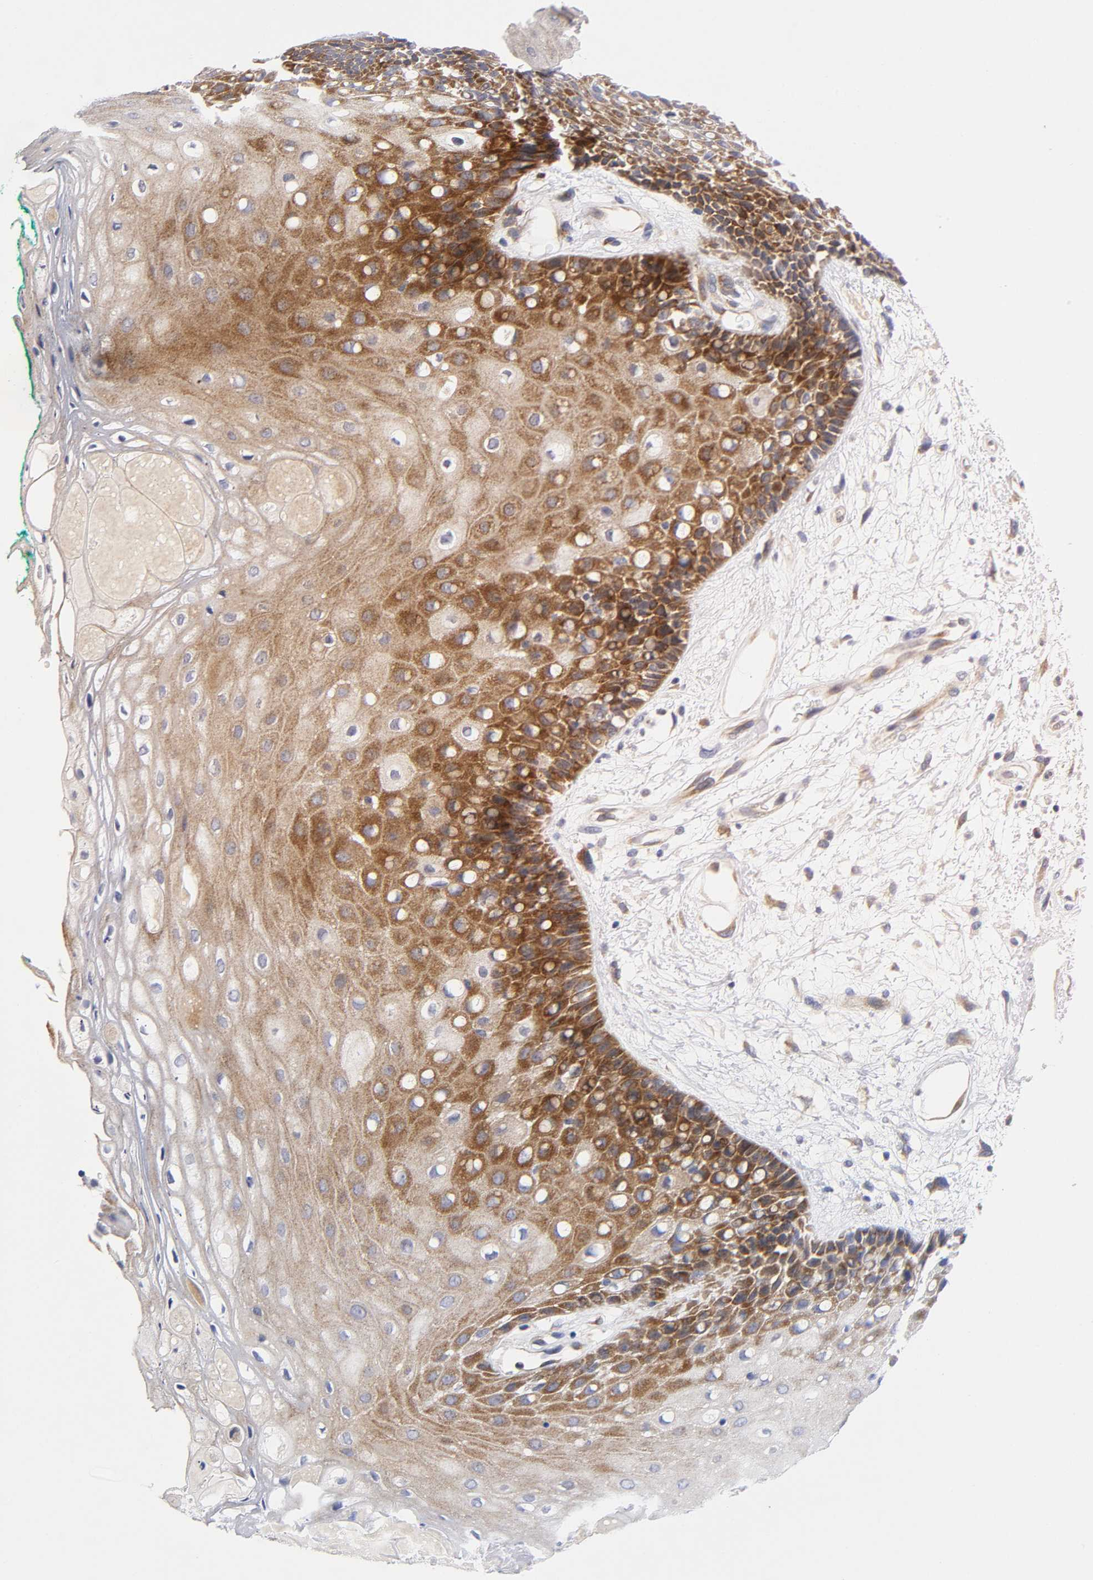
{"staining": {"intensity": "strong", "quantity": "25%-75%", "location": "cytoplasmic/membranous"}, "tissue": "oral mucosa", "cell_type": "Squamous epithelial cells", "image_type": "normal", "snomed": [{"axis": "morphology", "description": "Normal tissue, NOS"}, {"axis": "morphology", "description": "Squamous cell carcinoma, NOS"}, {"axis": "topography", "description": "Skeletal muscle"}, {"axis": "topography", "description": "Oral tissue"}, {"axis": "topography", "description": "Head-Neck"}], "caption": "DAB (3,3'-diaminobenzidine) immunohistochemical staining of unremarkable human oral mucosa demonstrates strong cytoplasmic/membranous protein positivity in about 25%-75% of squamous epithelial cells. The staining was performed using DAB (3,3'-diaminobenzidine), with brown indicating positive protein expression. Nuclei are stained blue with hematoxylin.", "gene": "EIF5", "patient": {"sex": "female", "age": 84}}